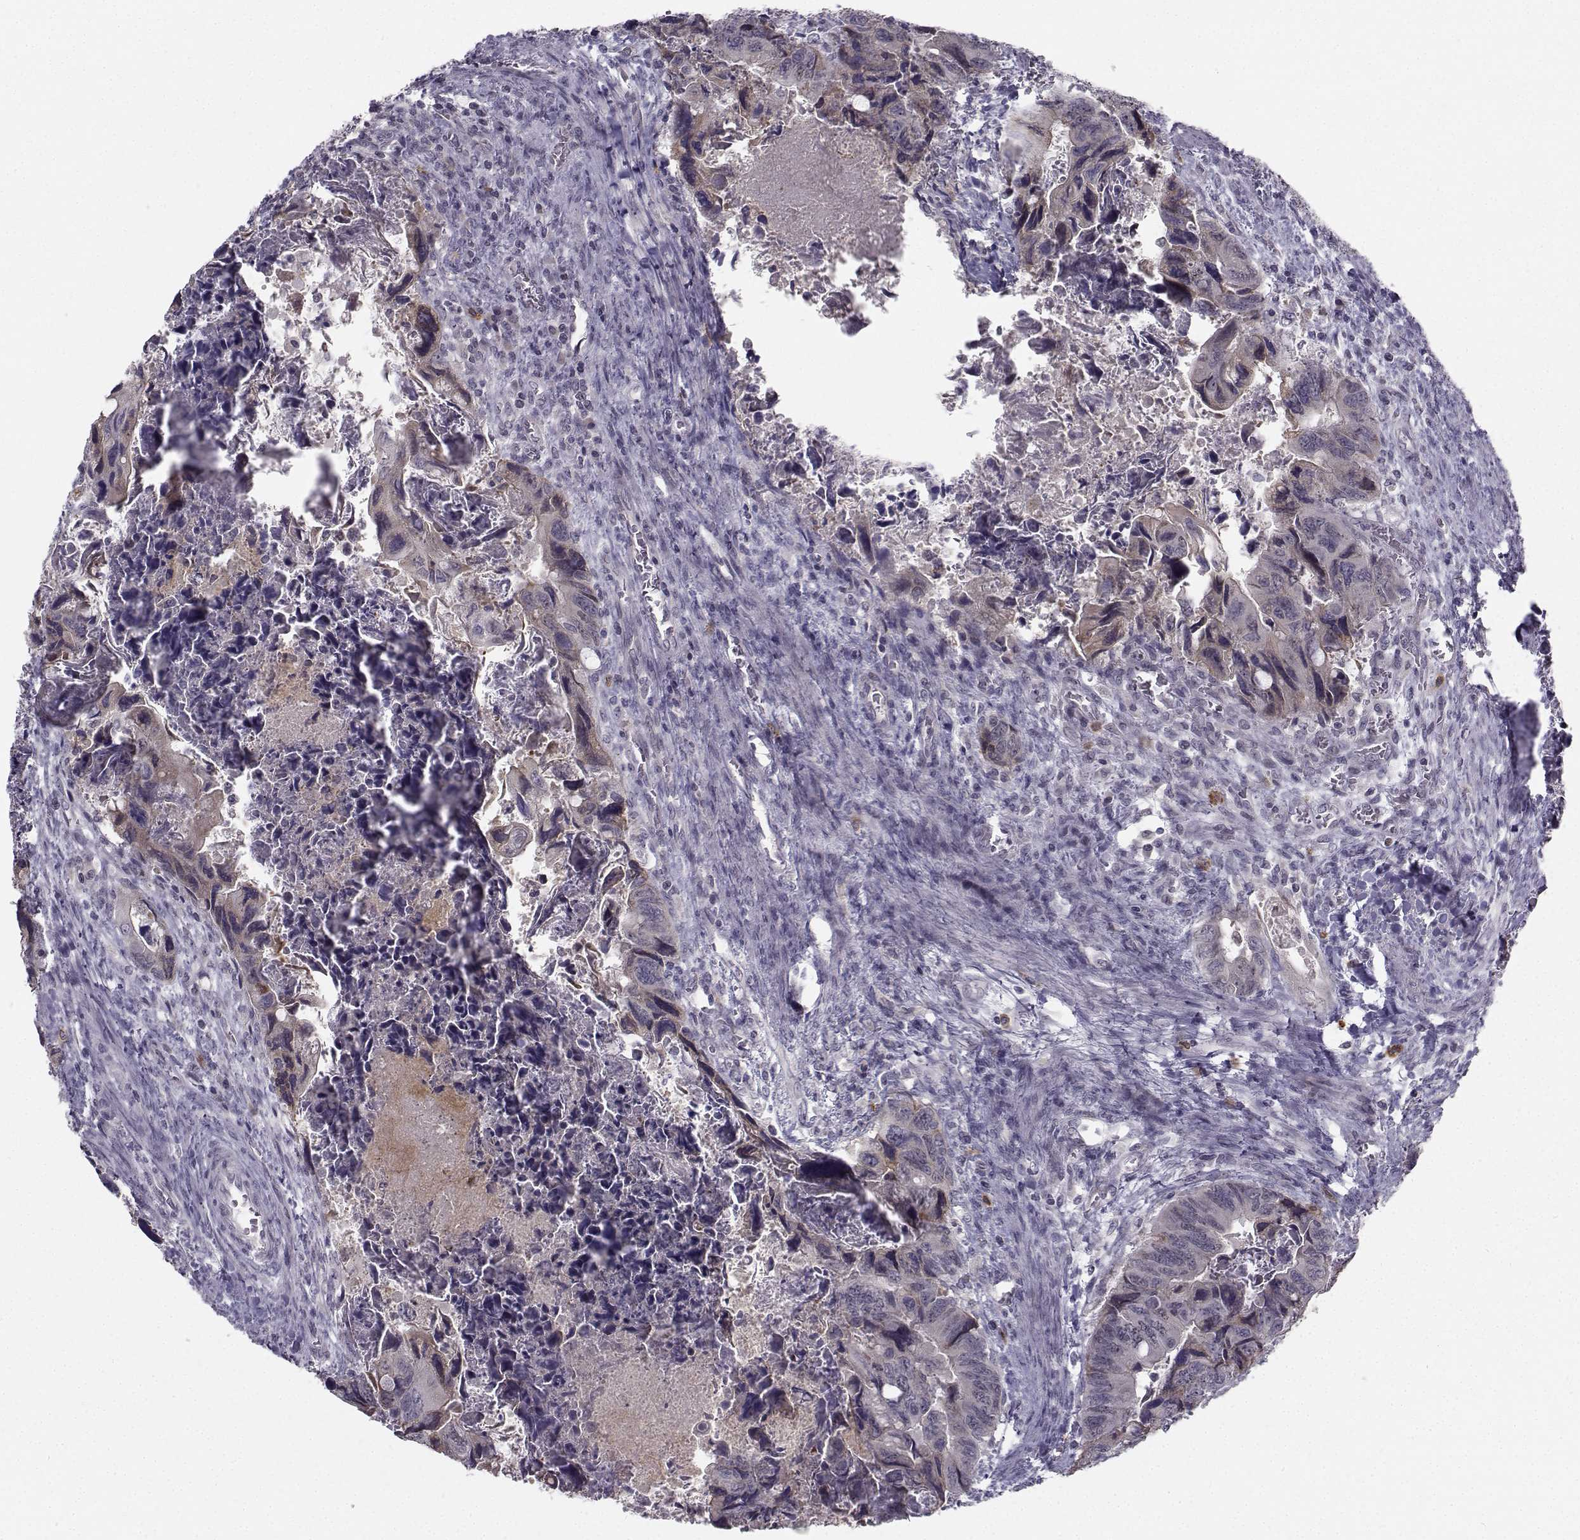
{"staining": {"intensity": "weak", "quantity": "25%-75%", "location": "cytoplasmic/membranous"}, "tissue": "colorectal cancer", "cell_type": "Tumor cells", "image_type": "cancer", "snomed": [{"axis": "morphology", "description": "Adenocarcinoma, NOS"}, {"axis": "topography", "description": "Rectum"}], "caption": "Immunohistochemical staining of human colorectal cancer (adenocarcinoma) demonstrates weak cytoplasmic/membranous protein staining in about 25%-75% of tumor cells. (Stains: DAB (3,3'-diaminobenzidine) in brown, nuclei in blue, Microscopy: brightfield microscopy at high magnification).", "gene": "LRP8", "patient": {"sex": "male", "age": 62}}